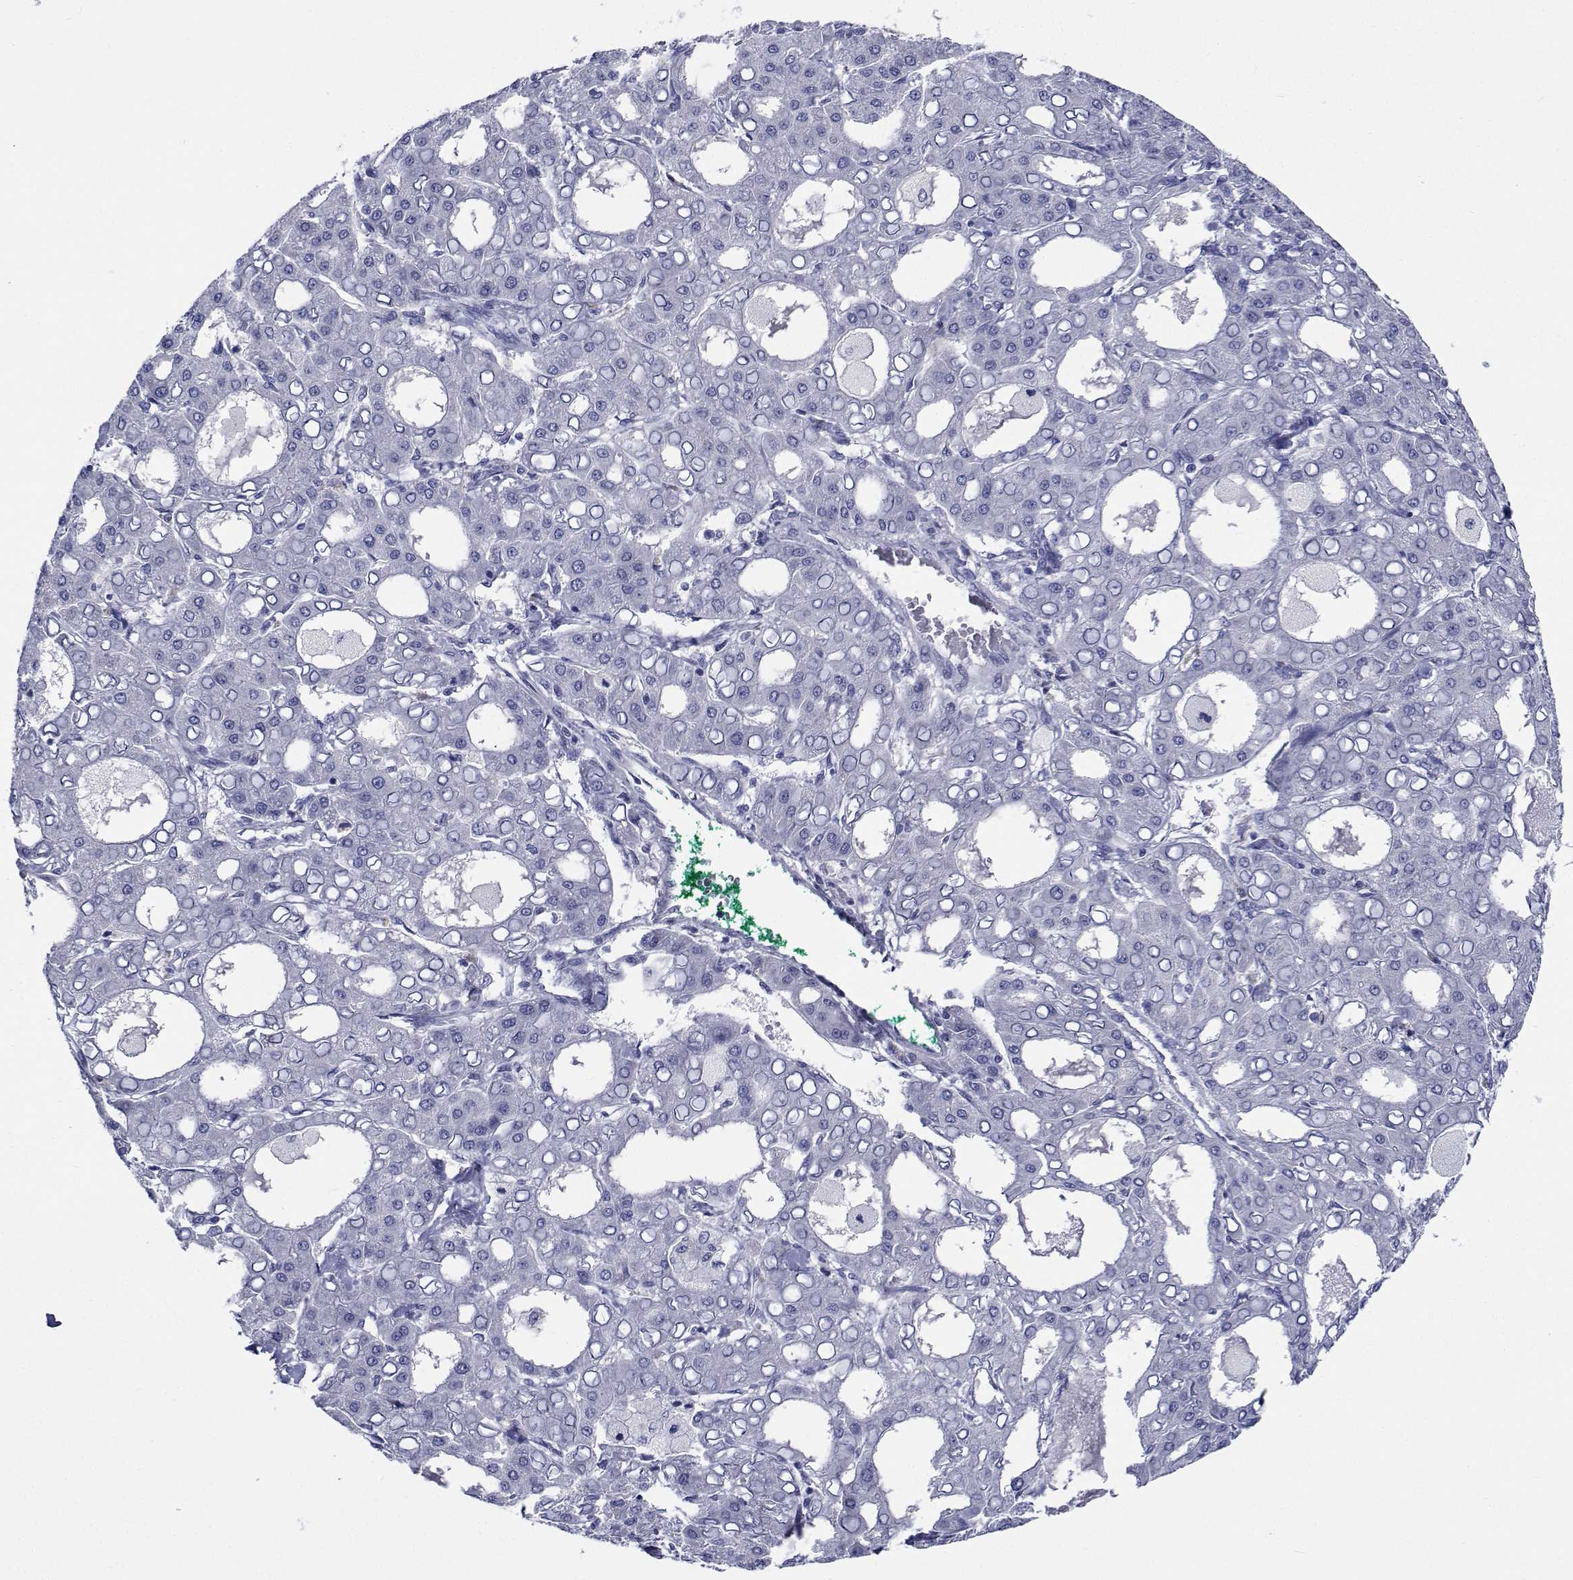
{"staining": {"intensity": "negative", "quantity": "none", "location": "none"}, "tissue": "liver cancer", "cell_type": "Tumor cells", "image_type": "cancer", "snomed": [{"axis": "morphology", "description": "Carcinoma, Hepatocellular, NOS"}, {"axis": "topography", "description": "Liver"}], "caption": "DAB (3,3'-diaminobenzidine) immunohistochemical staining of human liver hepatocellular carcinoma displays no significant positivity in tumor cells.", "gene": "CDHR3", "patient": {"sex": "male", "age": 65}}